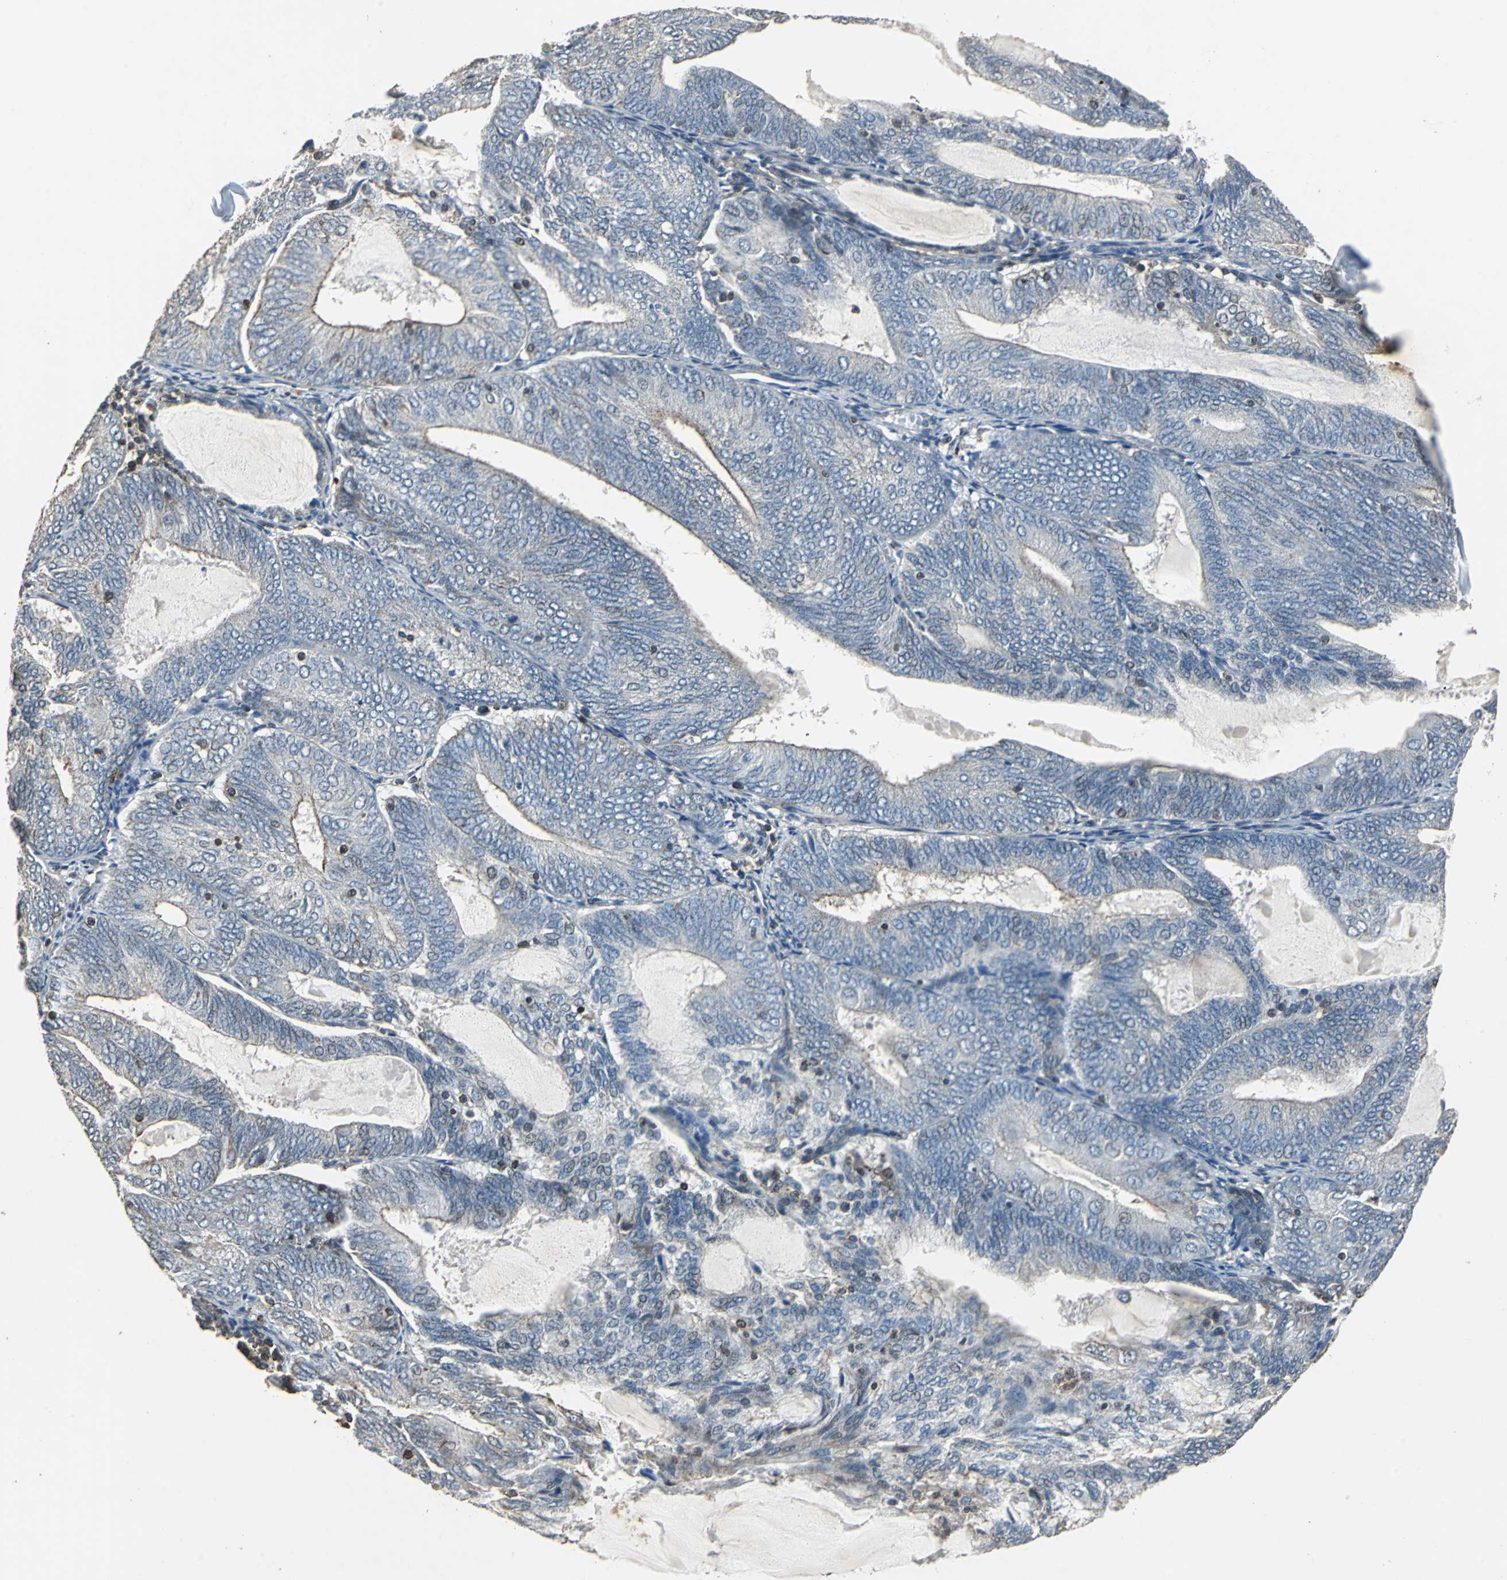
{"staining": {"intensity": "negative", "quantity": "none", "location": "none"}, "tissue": "endometrial cancer", "cell_type": "Tumor cells", "image_type": "cancer", "snomed": [{"axis": "morphology", "description": "Adenocarcinoma, NOS"}, {"axis": "topography", "description": "Endometrium"}], "caption": "Immunohistochemistry (IHC) image of endometrial cancer stained for a protein (brown), which shows no staining in tumor cells. (DAB (3,3'-diaminobenzidine) IHC visualized using brightfield microscopy, high magnification).", "gene": "DNAJB4", "patient": {"sex": "female", "age": 81}}